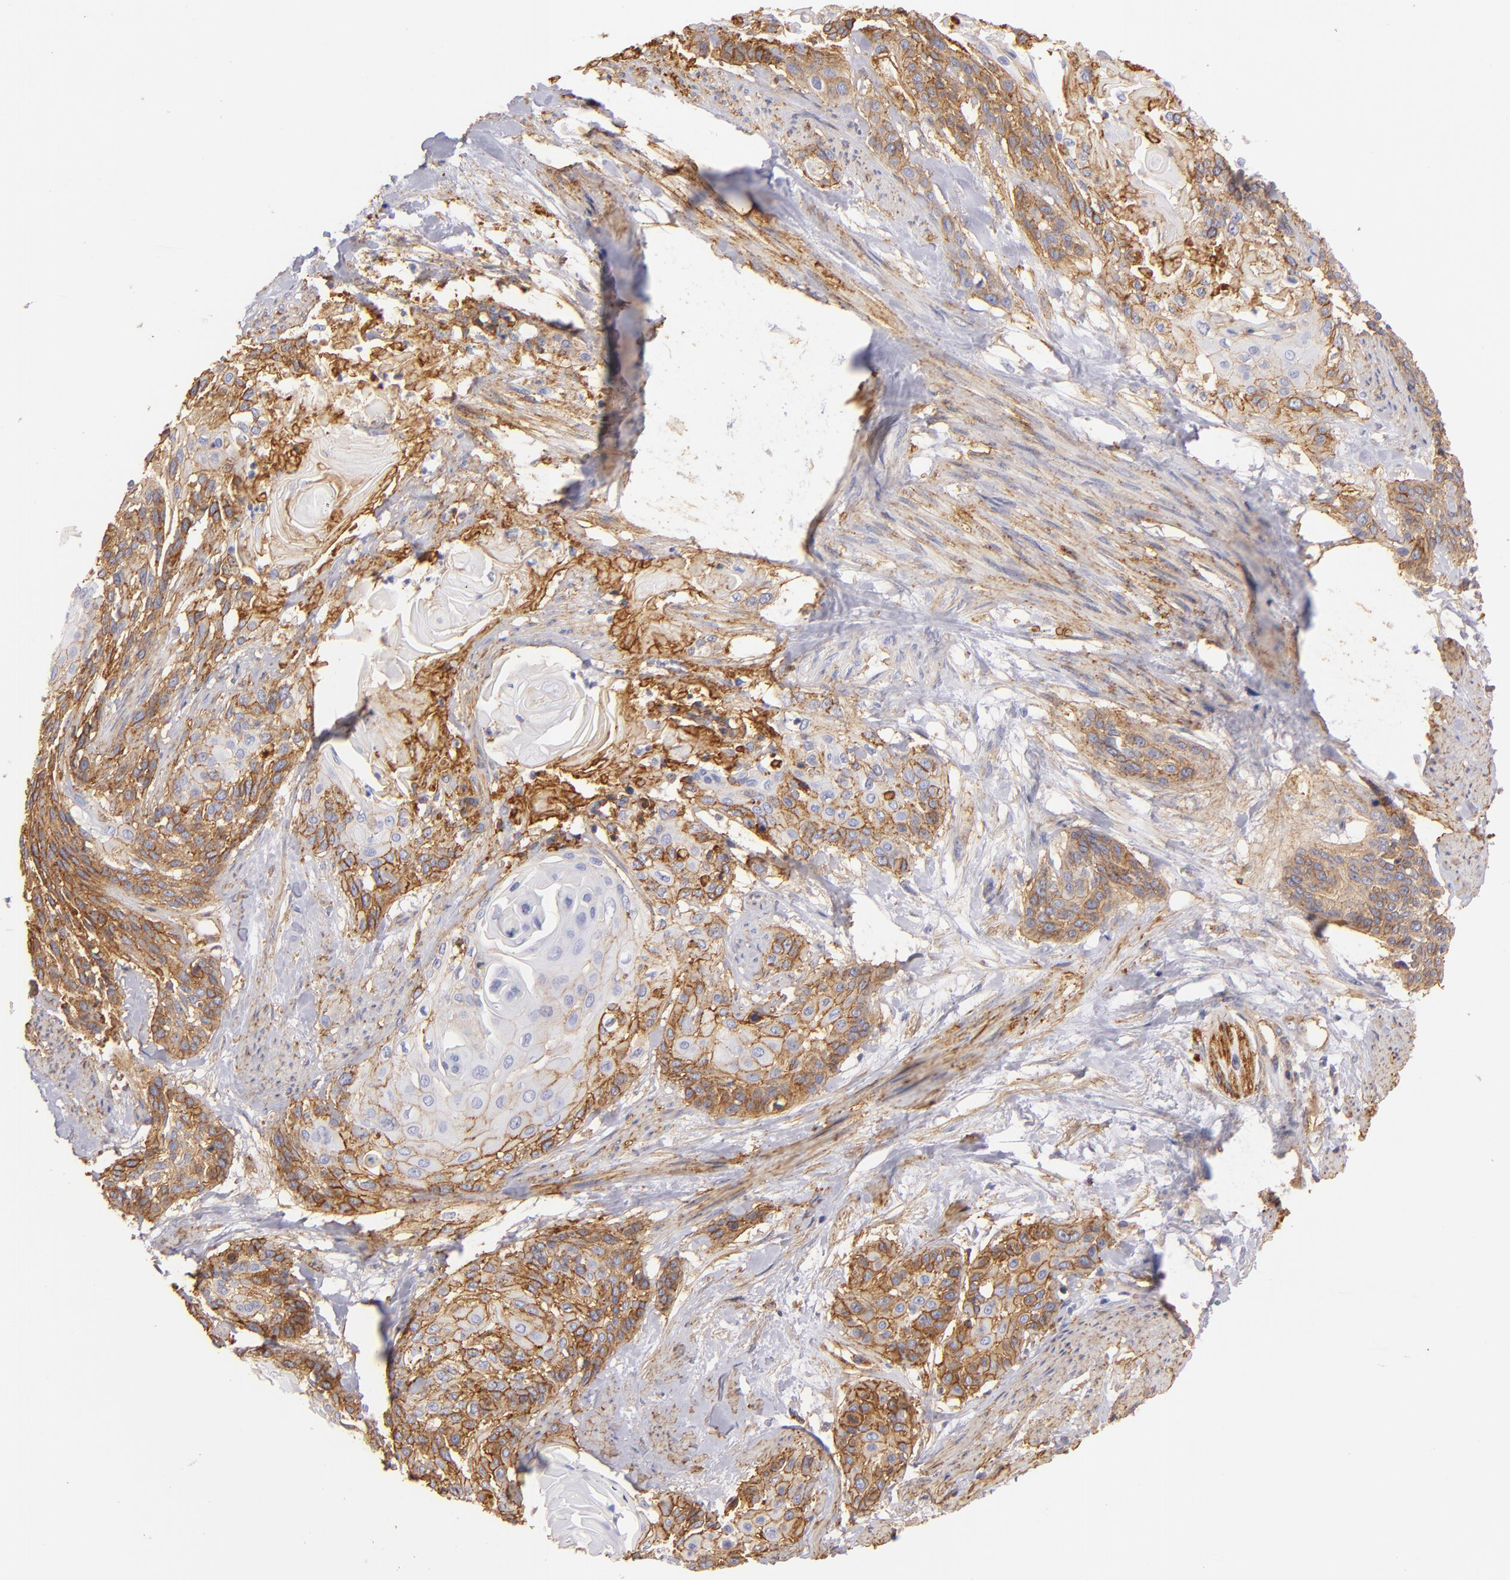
{"staining": {"intensity": "moderate", "quantity": ">75%", "location": "cytoplasmic/membranous"}, "tissue": "cervical cancer", "cell_type": "Tumor cells", "image_type": "cancer", "snomed": [{"axis": "morphology", "description": "Squamous cell carcinoma, NOS"}, {"axis": "topography", "description": "Cervix"}], "caption": "A medium amount of moderate cytoplasmic/membranous positivity is appreciated in approximately >75% of tumor cells in cervical cancer tissue.", "gene": "CD151", "patient": {"sex": "female", "age": 57}}